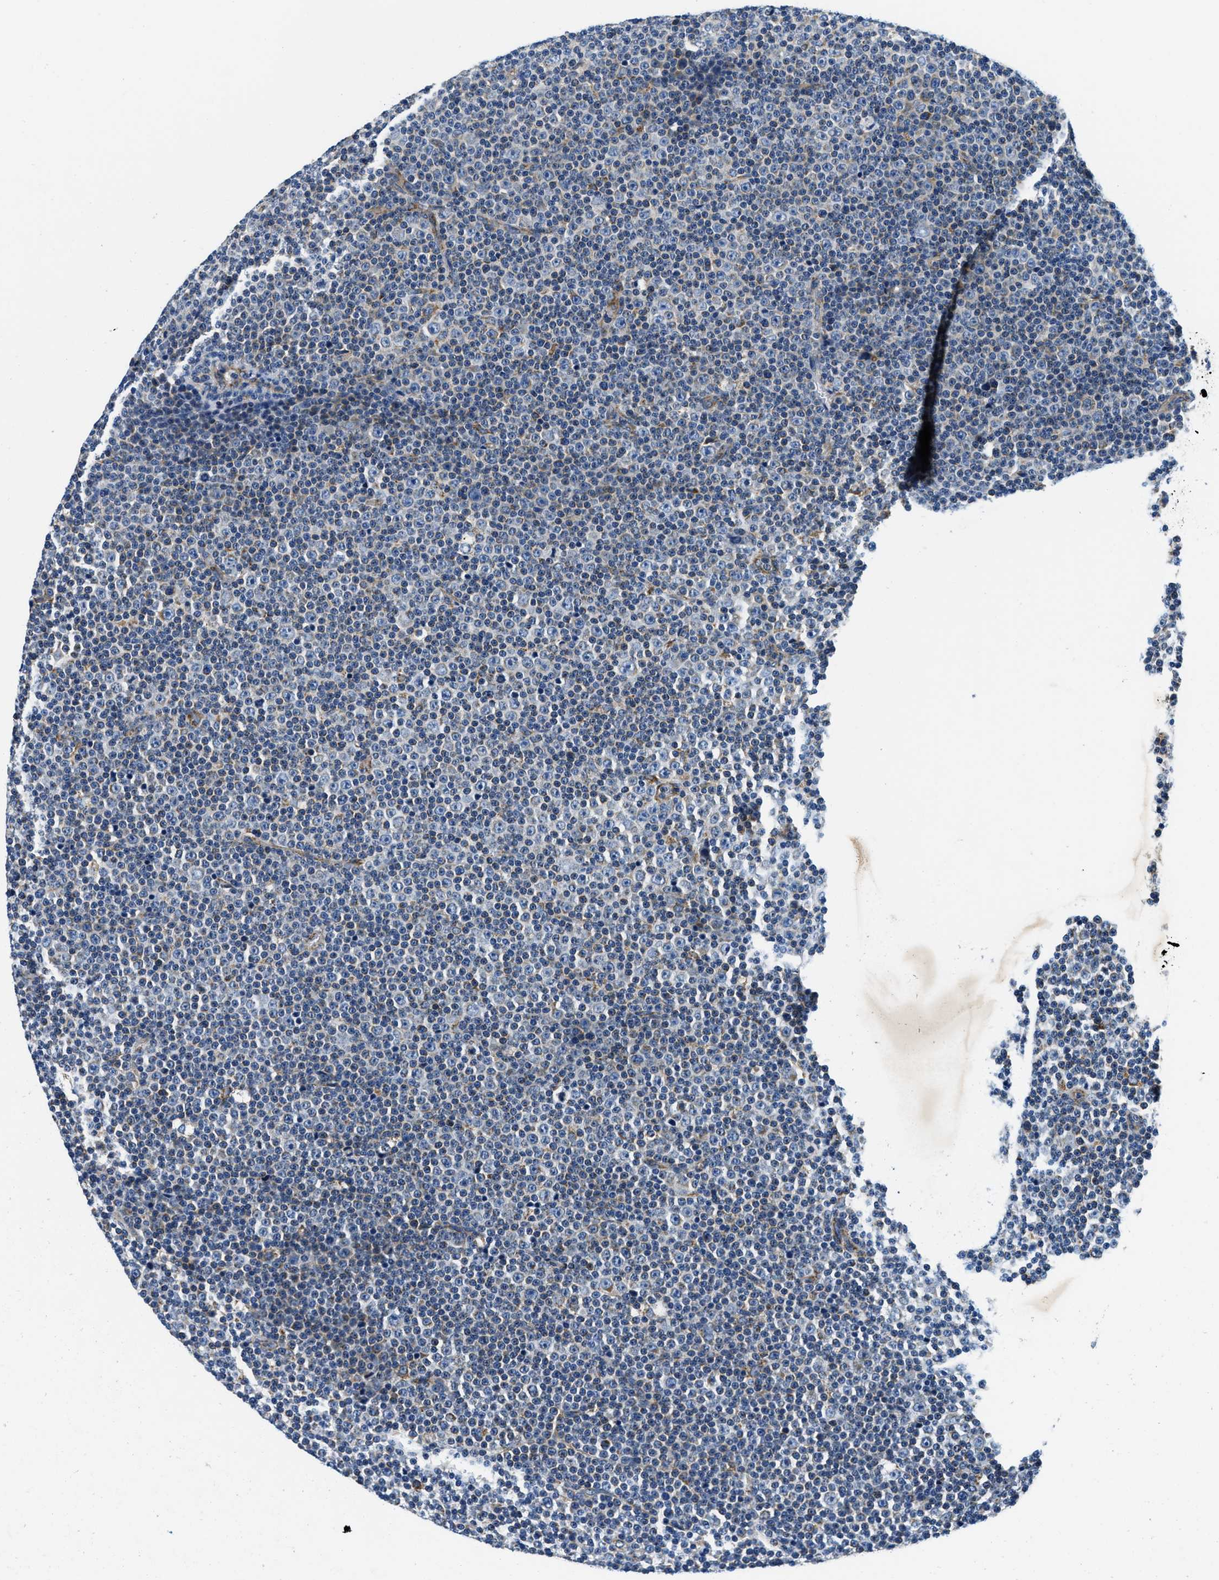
{"staining": {"intensity": "weak", "quantity": "<25%", "location": "cytoplasmic/membranous"}, "tissue": "lymphoma", "cell_type": "Tumor cells", "image_type": "cancer", "snomed": [{"axis": "morphology", "description": "Malignant lymphoma, non-Hodgkin's type, Low grade"}, {"axis": "topography", "description": "Lymph node"}], "caption": "The IHC histopathology image has no significant staining in tumor cells of lymphoma tissue.", "gene": "SAMD4B", "patient": {"sex": "female", "age": 67}}